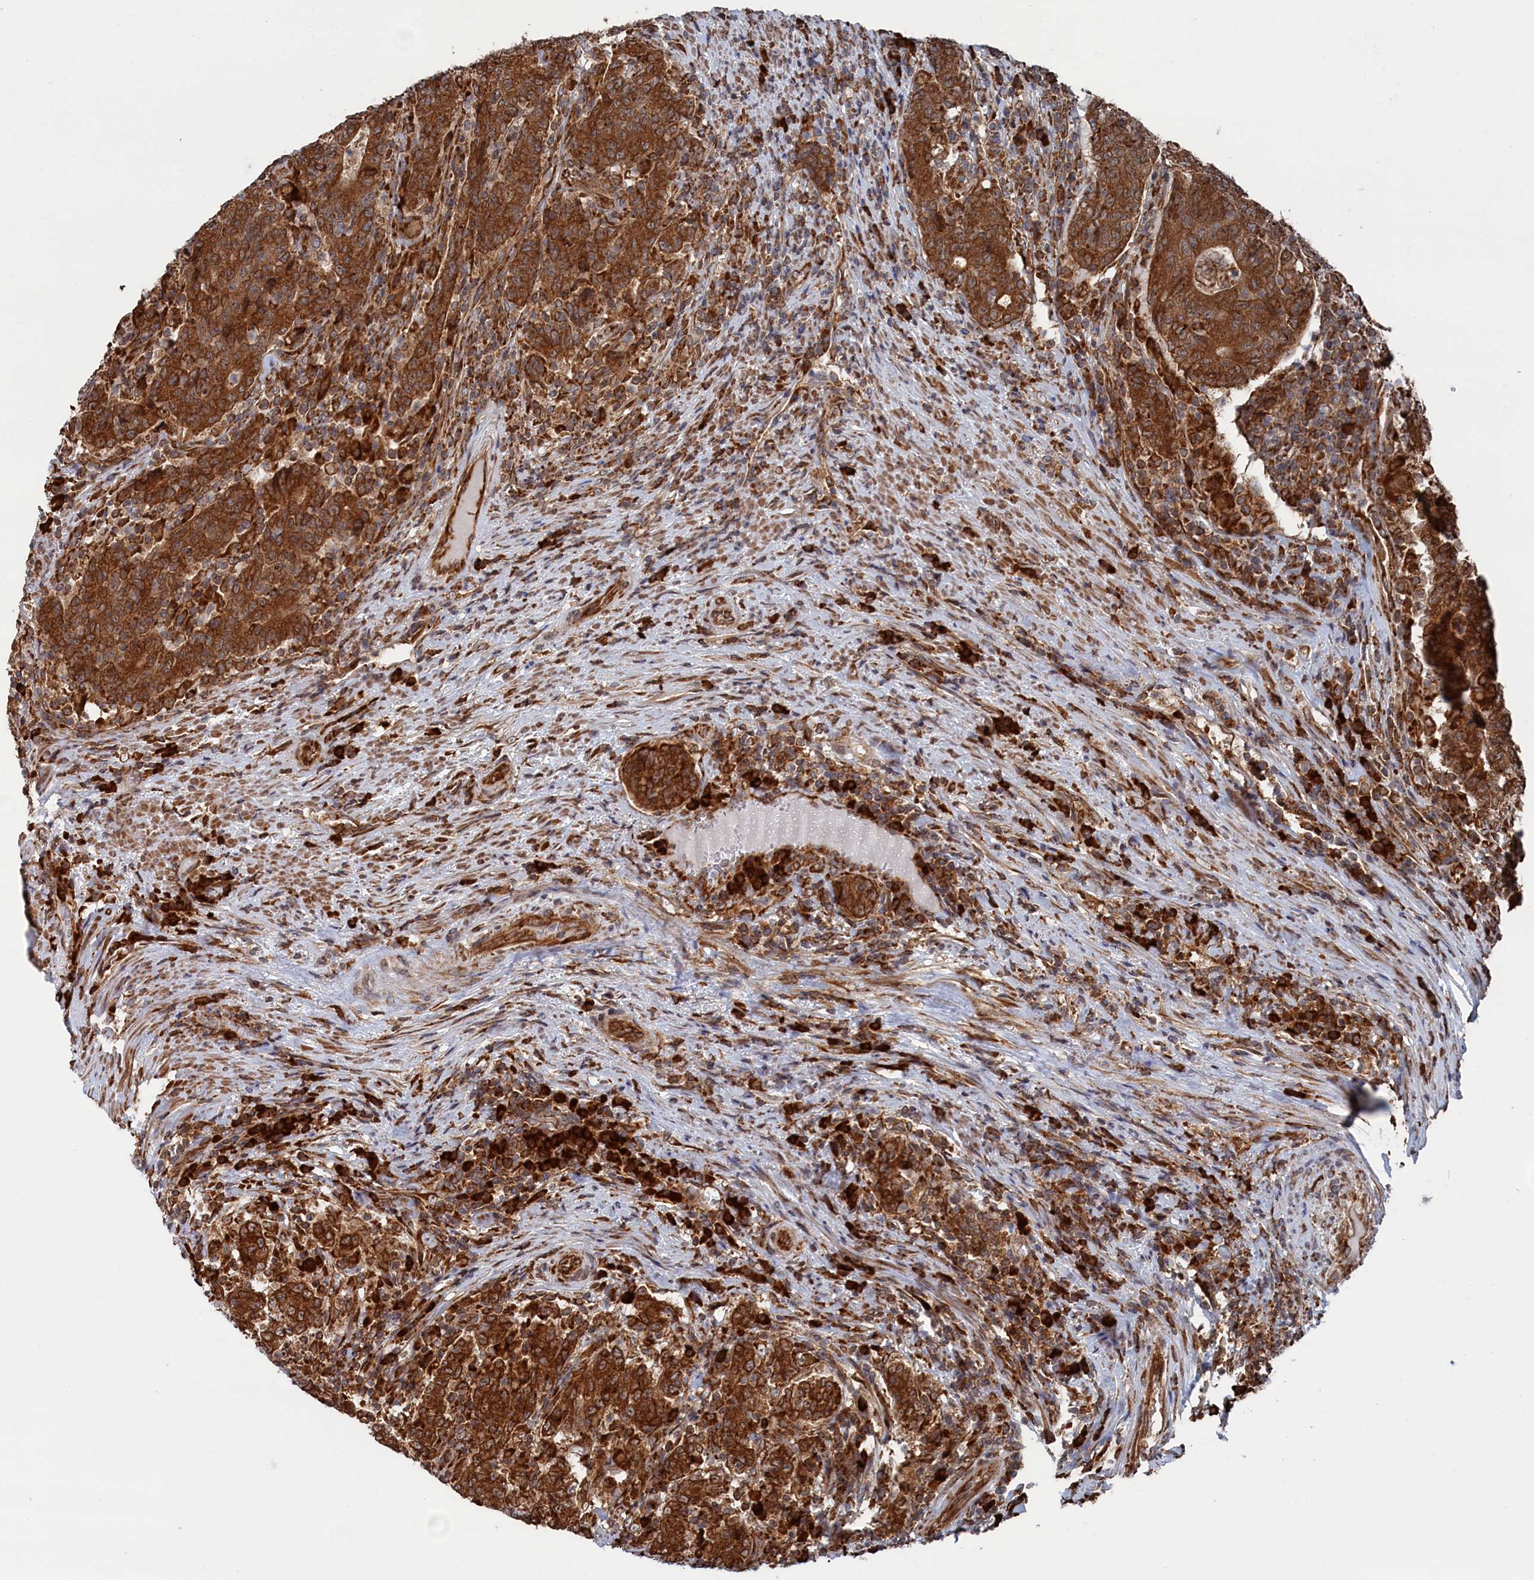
{"staining": {"intensity": "strong", "quantity": ">75%", "location": "cytoplasmic/membranous"}, "tissue": "colorectal cancer", "cell_type": "Tumor cells", "image_type": "cancer", "snomed": [{"axis": "morphology", "description": "Adenocarcinoma, NOS"}, {"axis": "topography", "description": "Colon"}], "caption": "IHC image of neoplastic tissue: human adenocarcinoma (colorectal) stained using IHC displays high levels of strong protein expression localized specifically in the cytoplasmic/membranous of tumor cells, appearing as a cytoplasmic/membranous brown color.", "gene": "BPIFB6", "patient": {"sex": "female", "age": 75}}